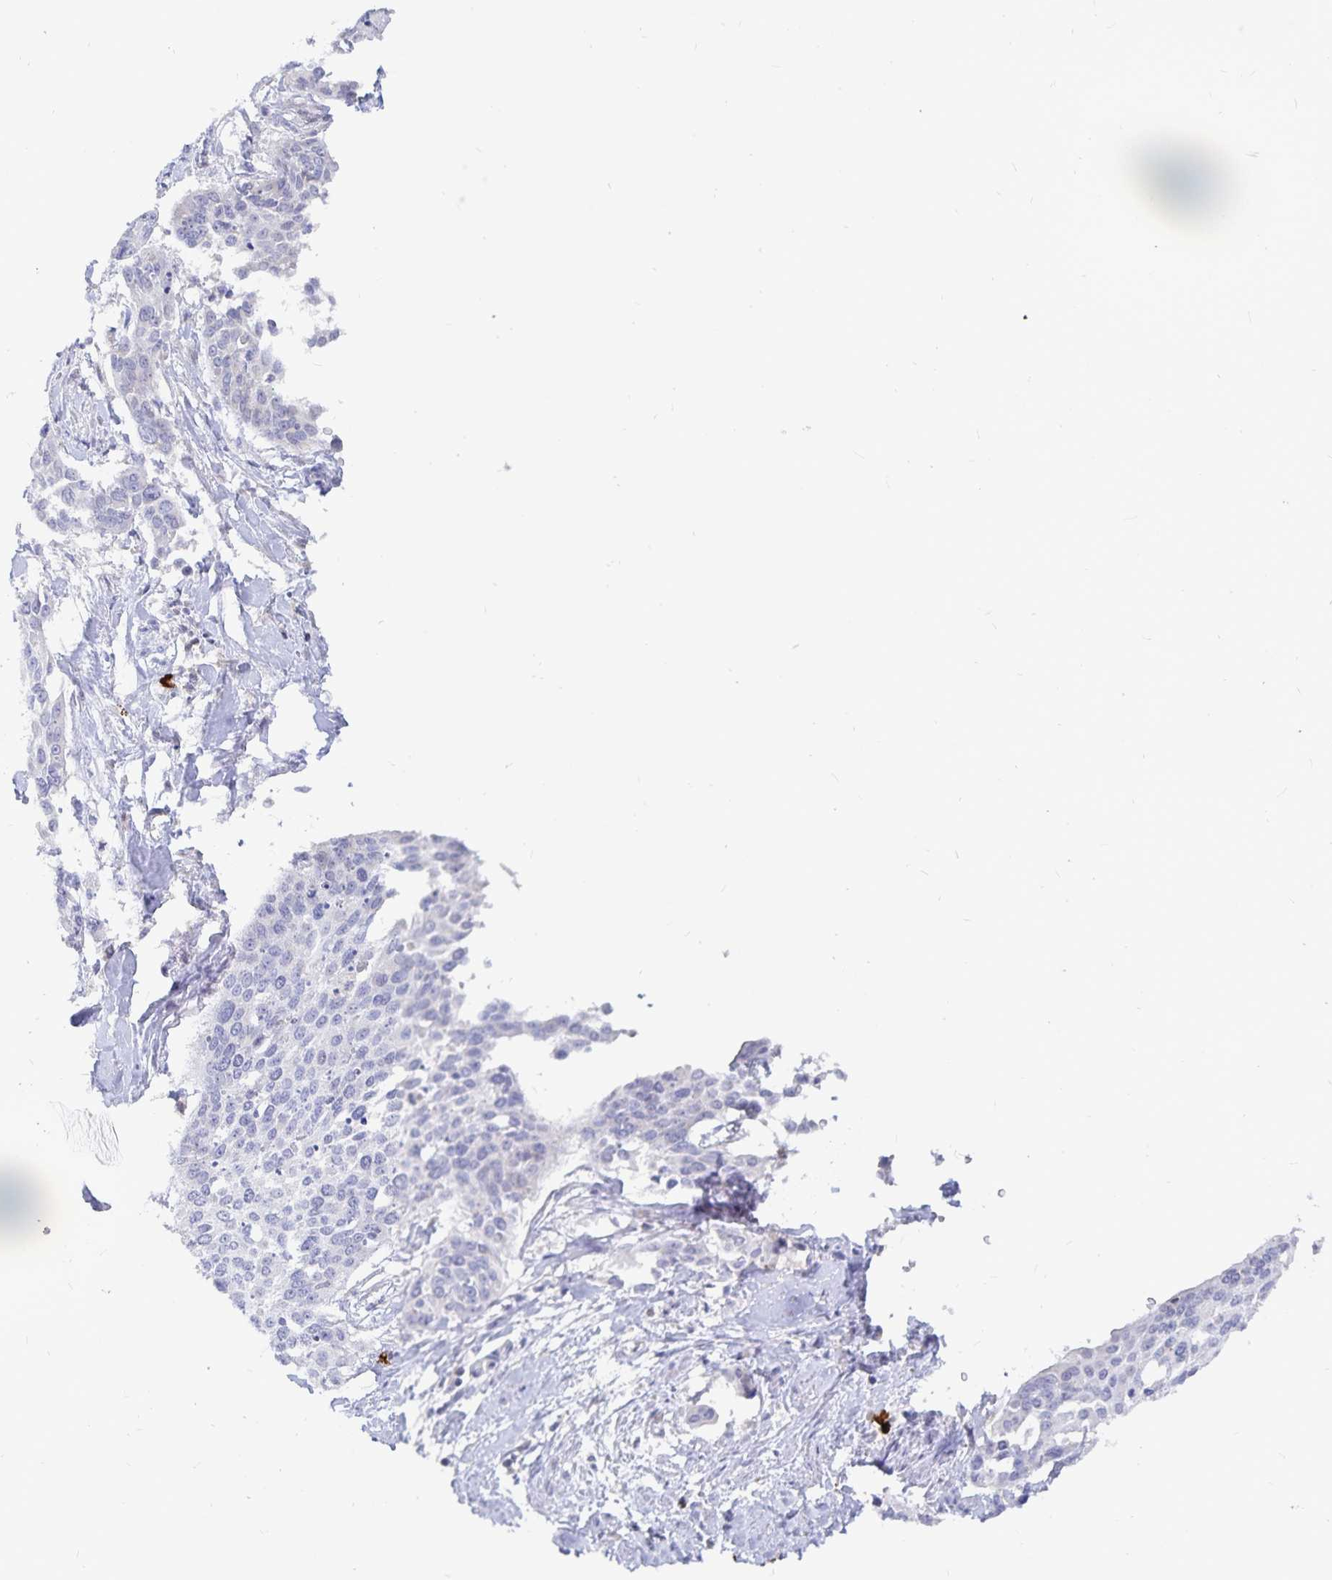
{"staining": {"intensity": "negative", "quantity": "none", "location": "none"}, "tissue": "cervical cancer", "cell_type": "Tumor cells", "image_type": "cancer", "snomed": [{"axis": "morphology", "description": "Squamous cell carcinoma, NOS"}, {"axis": "topography", "description": "Cervix"}], "caption": "An image of human cervical cancer is negative for staining in tumor cells.", "gene": "PKHD1", "patient": {"sex": "female", "age": 44}}